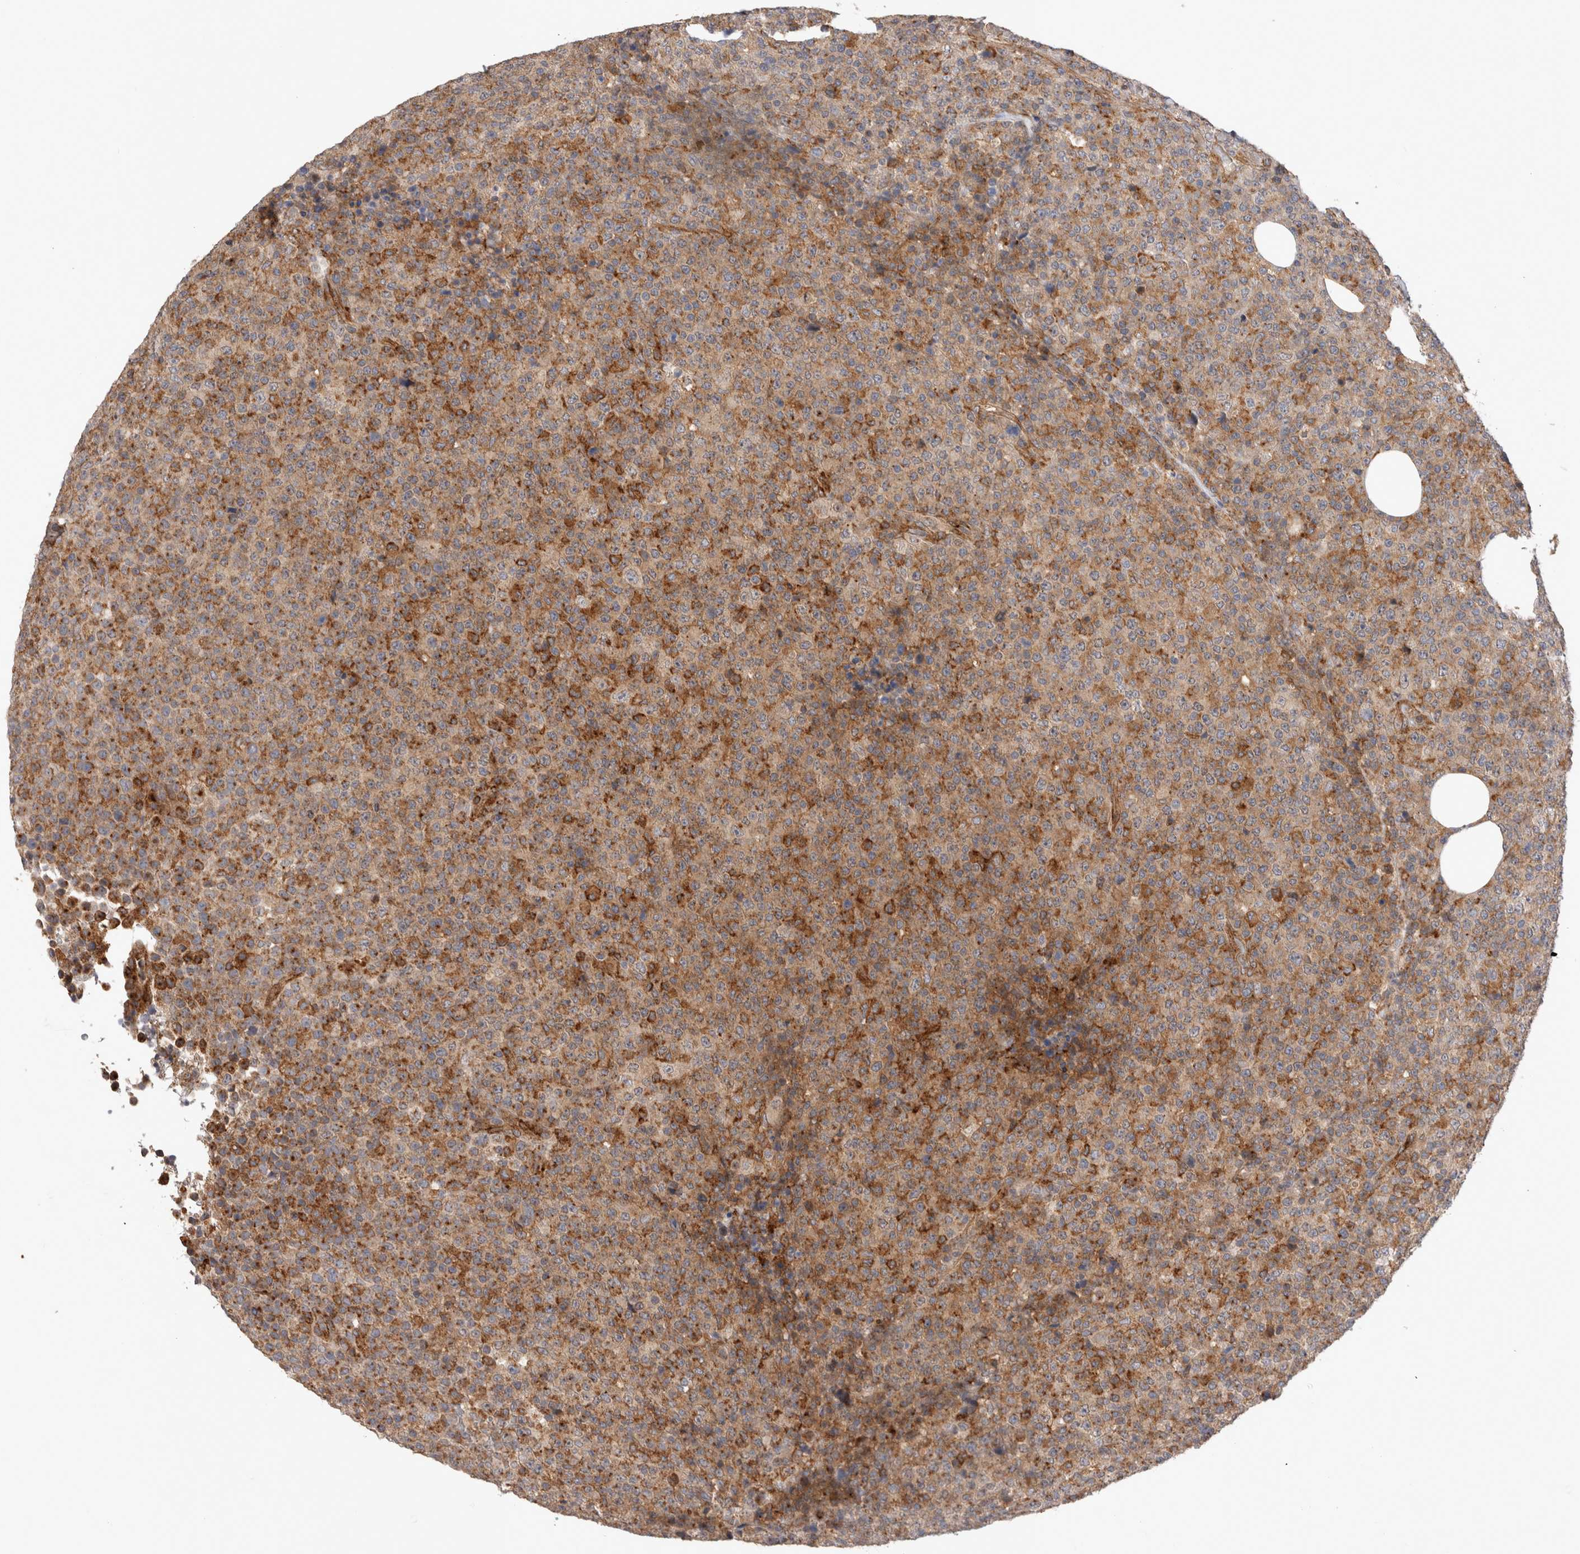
{"staining": {"intensity": "moderate", "quantity": ">75%", "location": "cytoplasmic/membranous"}, "tissue": "lymphoma", "cell_type": "Tumor cells", "image_type": "cancer", "snomed": [{"axis": "morphology", "description": "Malignant lymphoma, non-Hodgkin's type, High grade"}, {"axis": "topography", "description": "Lymph node"}], "caption": "Immunohistochemistry (IHC) of human high-grade malignant lymphoma, non-Hodgkin's type reveals medium levels of moderate cytoplasmic/membranous positivity in approximately >75% of tumor cells. Immunohistochemistry (IHC) stains the protein of interest in brown and the nuclei are stained blue.", "gene": "BNIP2", "patient": {"sex": "male", "age": 13}}